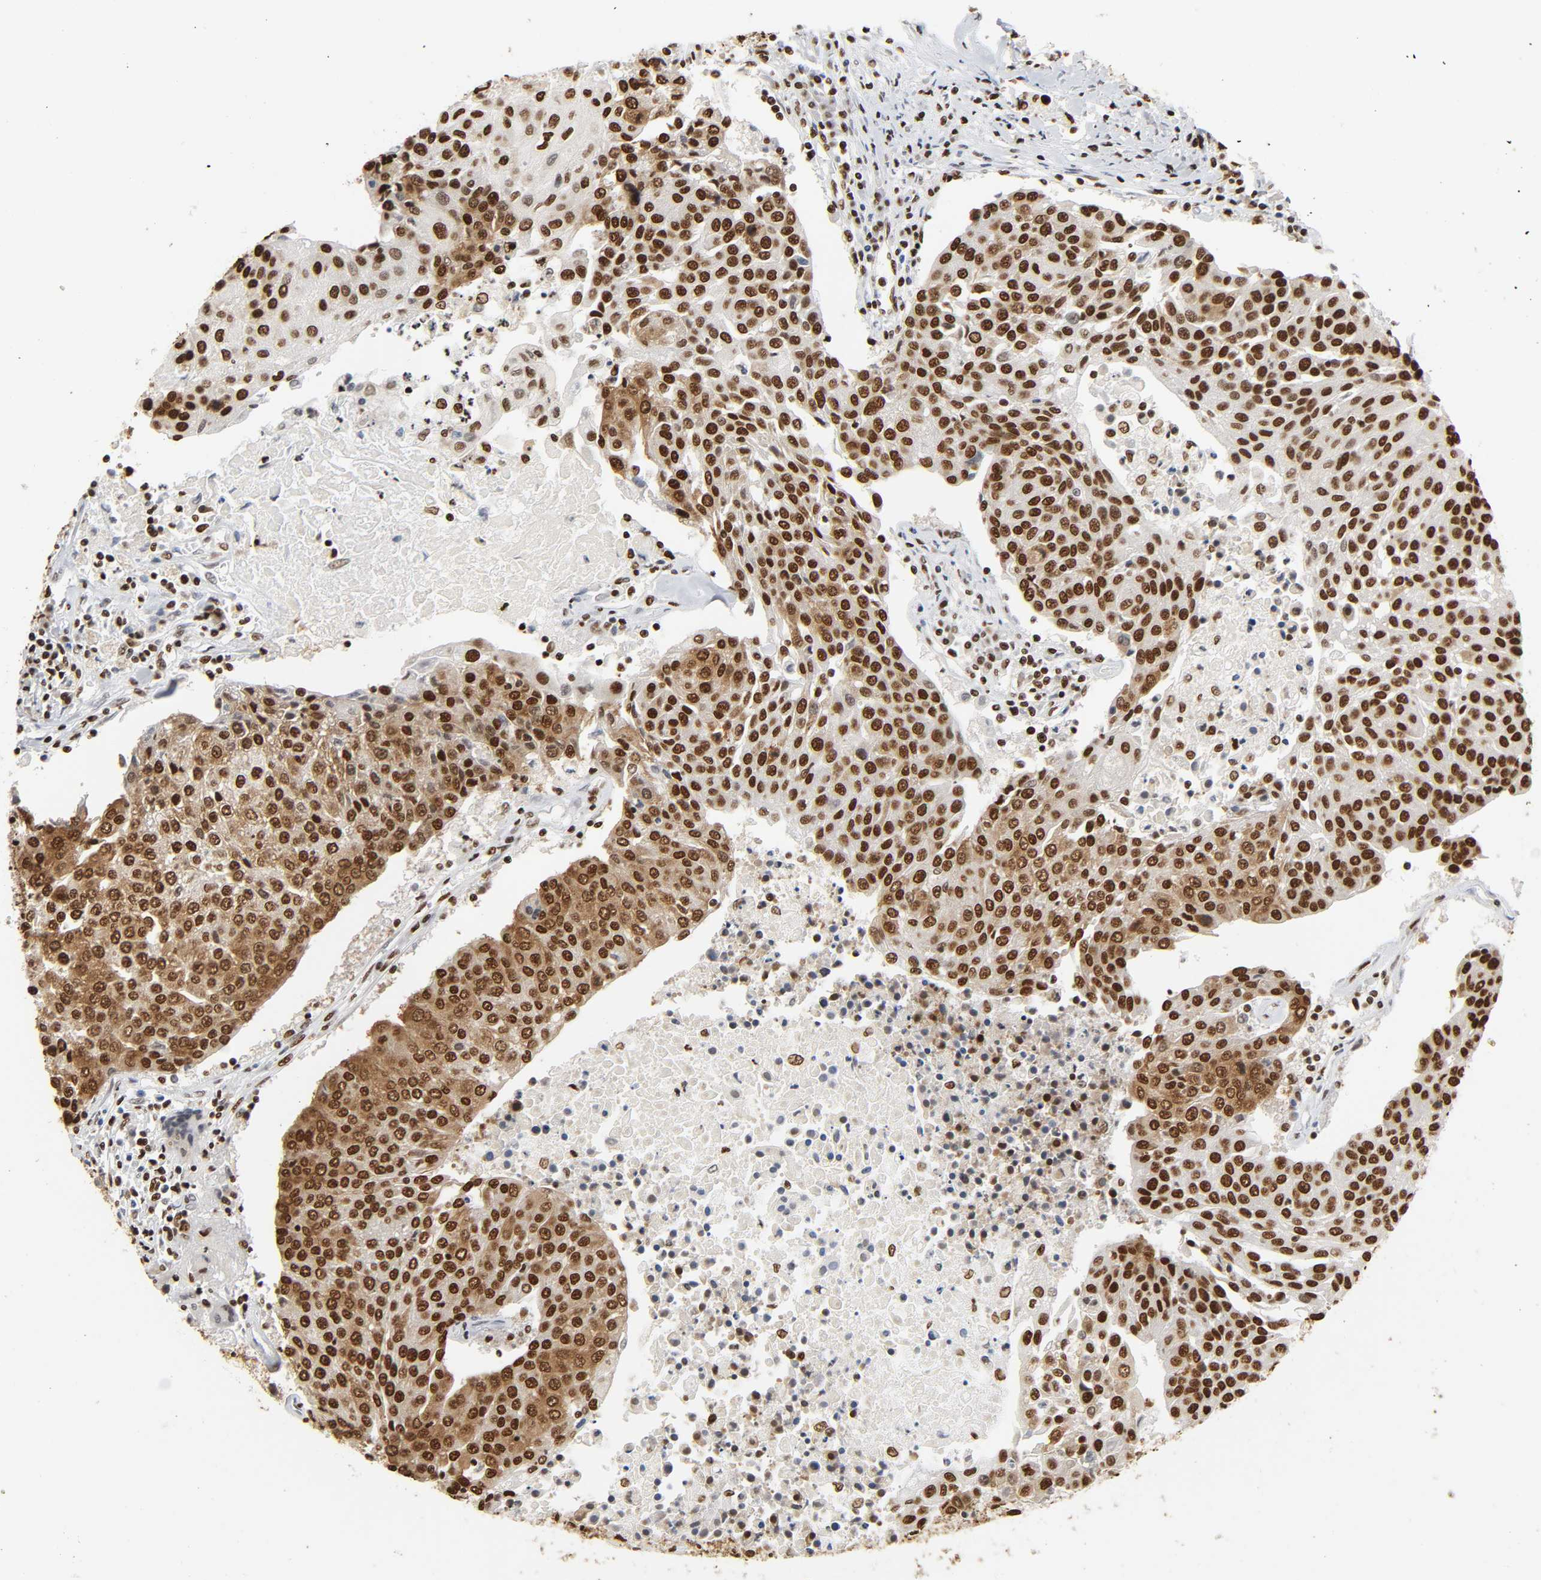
{"staining": {"intensity": "strong", "quantity": ">75%", "location": "cytoplasmic/membranous,nuclear"}, "tissue": "urothelial cancer", "cell_type": "Tumor cells", "image_type": "cancer", "snomed": [{"axis": "morphology", "description": "Urothelial carcinoma, High grade"}, {"axis": "topography", "description": "Urinary bladder"}], "caption": "This histopathology image exhibits immunohistochemistry (IHC) staining of human high-grade urothelial carcinoma, with high strong cytoplasmic/membranous and nuclear staining in about >75% of tumor cells.", "gene": "HNRNPC", "patient": {"sex": "female", "age": 85}}